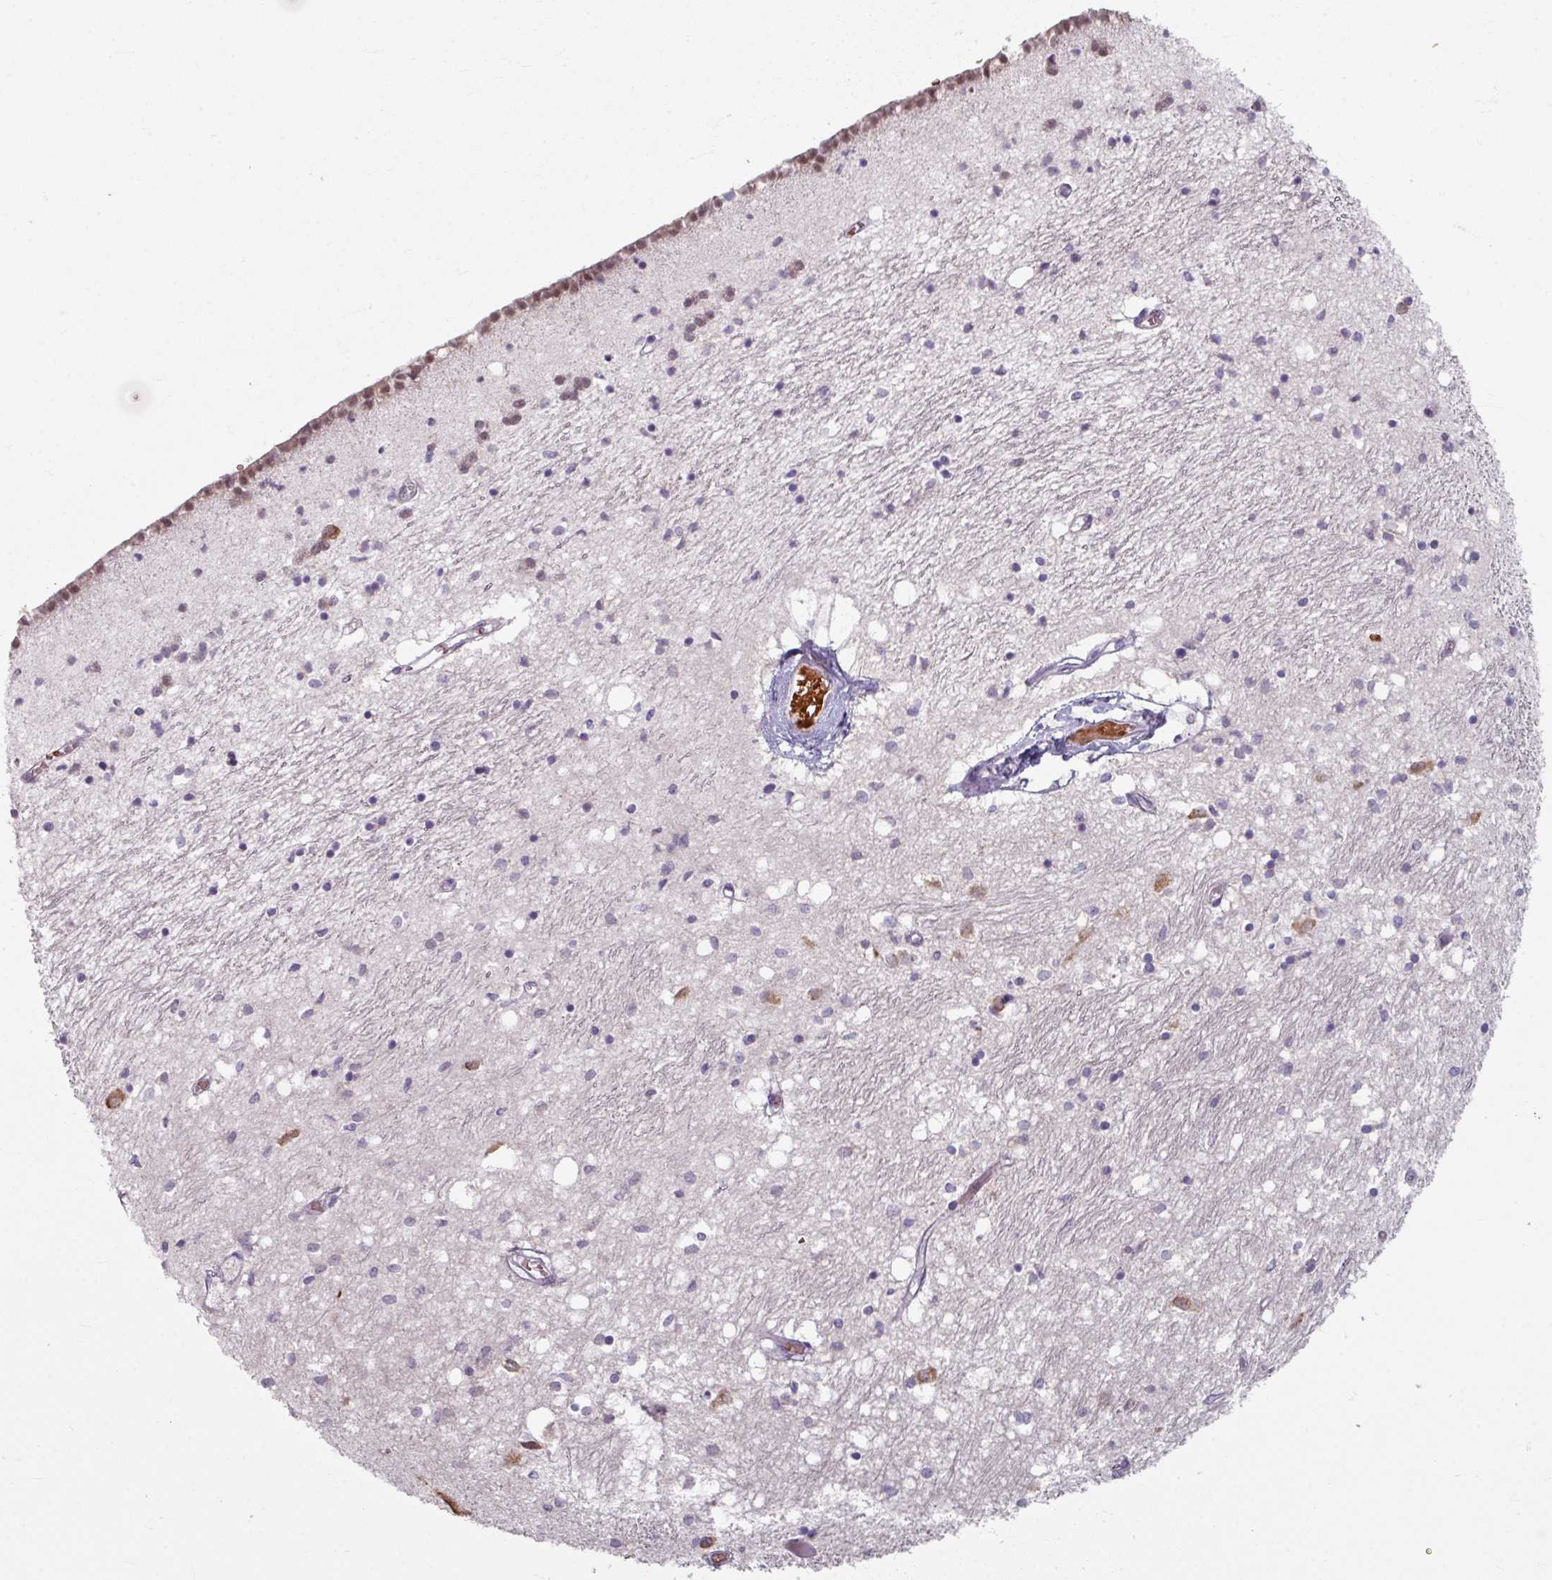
{"staining": {"intensity": "moderate", "quantity": "<25%", "location": "cytoplasmic/membranous,nuclear"}, "tissue": "caudate", "cell_type": "Glial cells", "image_type": "normal", "snomed": [{"axis": "morphology", "description": "Normal tissue, NOS"}, {"axis": "topography", "description": "Lateral ventricle wall"}], "caption": "High-magnification brightfield microscopy of benign caudate stained with DAB (3,3'-diaminobenzidine) (brown) and counterstained with hematoxylin (blue). glial cells exhibit moderate cytoplasmic/membranous,nuclear expression is identified in about<25% of cells.", "gene": "KMT5C", "patient": {"sex": "male", "age": 70}}